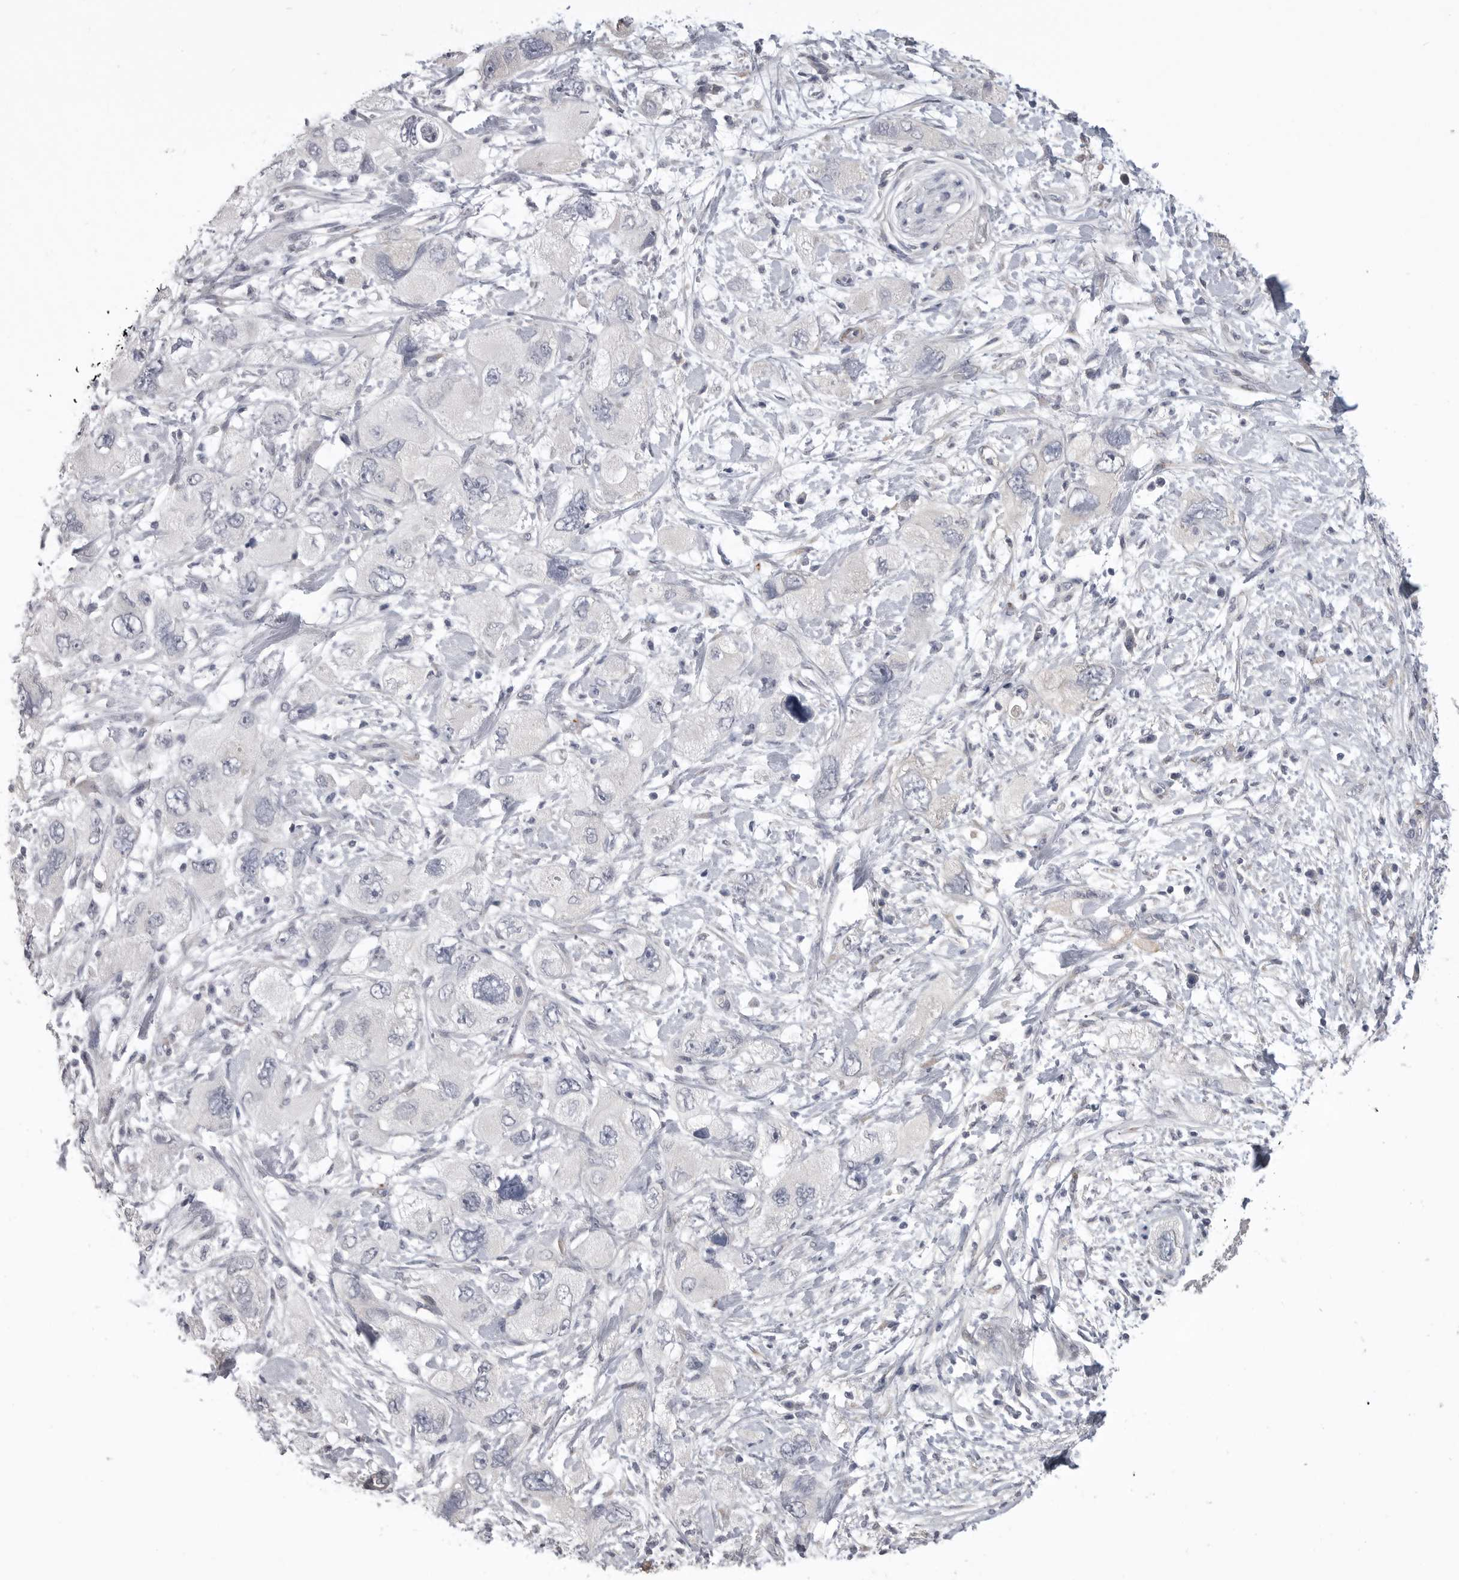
{"staining": {"intensity": "negative", "quantity": "none", "location": "none"}, "tissue": "pancreatic cancer", "cell_type": "Tumor cells", "image_type": "cancer", "snomed": [{"axis": "morphology", "description": "Adenocarcinoma, NOS"}, {"axis": "topography", "description": "Pancreas"}], "caption": "IHC histopathology image of pancreatic cancer (adenocarcinoma) stained for a protein (brown), which demonstrates no expression in tumor cells.", "gene": "SERPING1", "patient": {"sex": "female", "age": 73}}